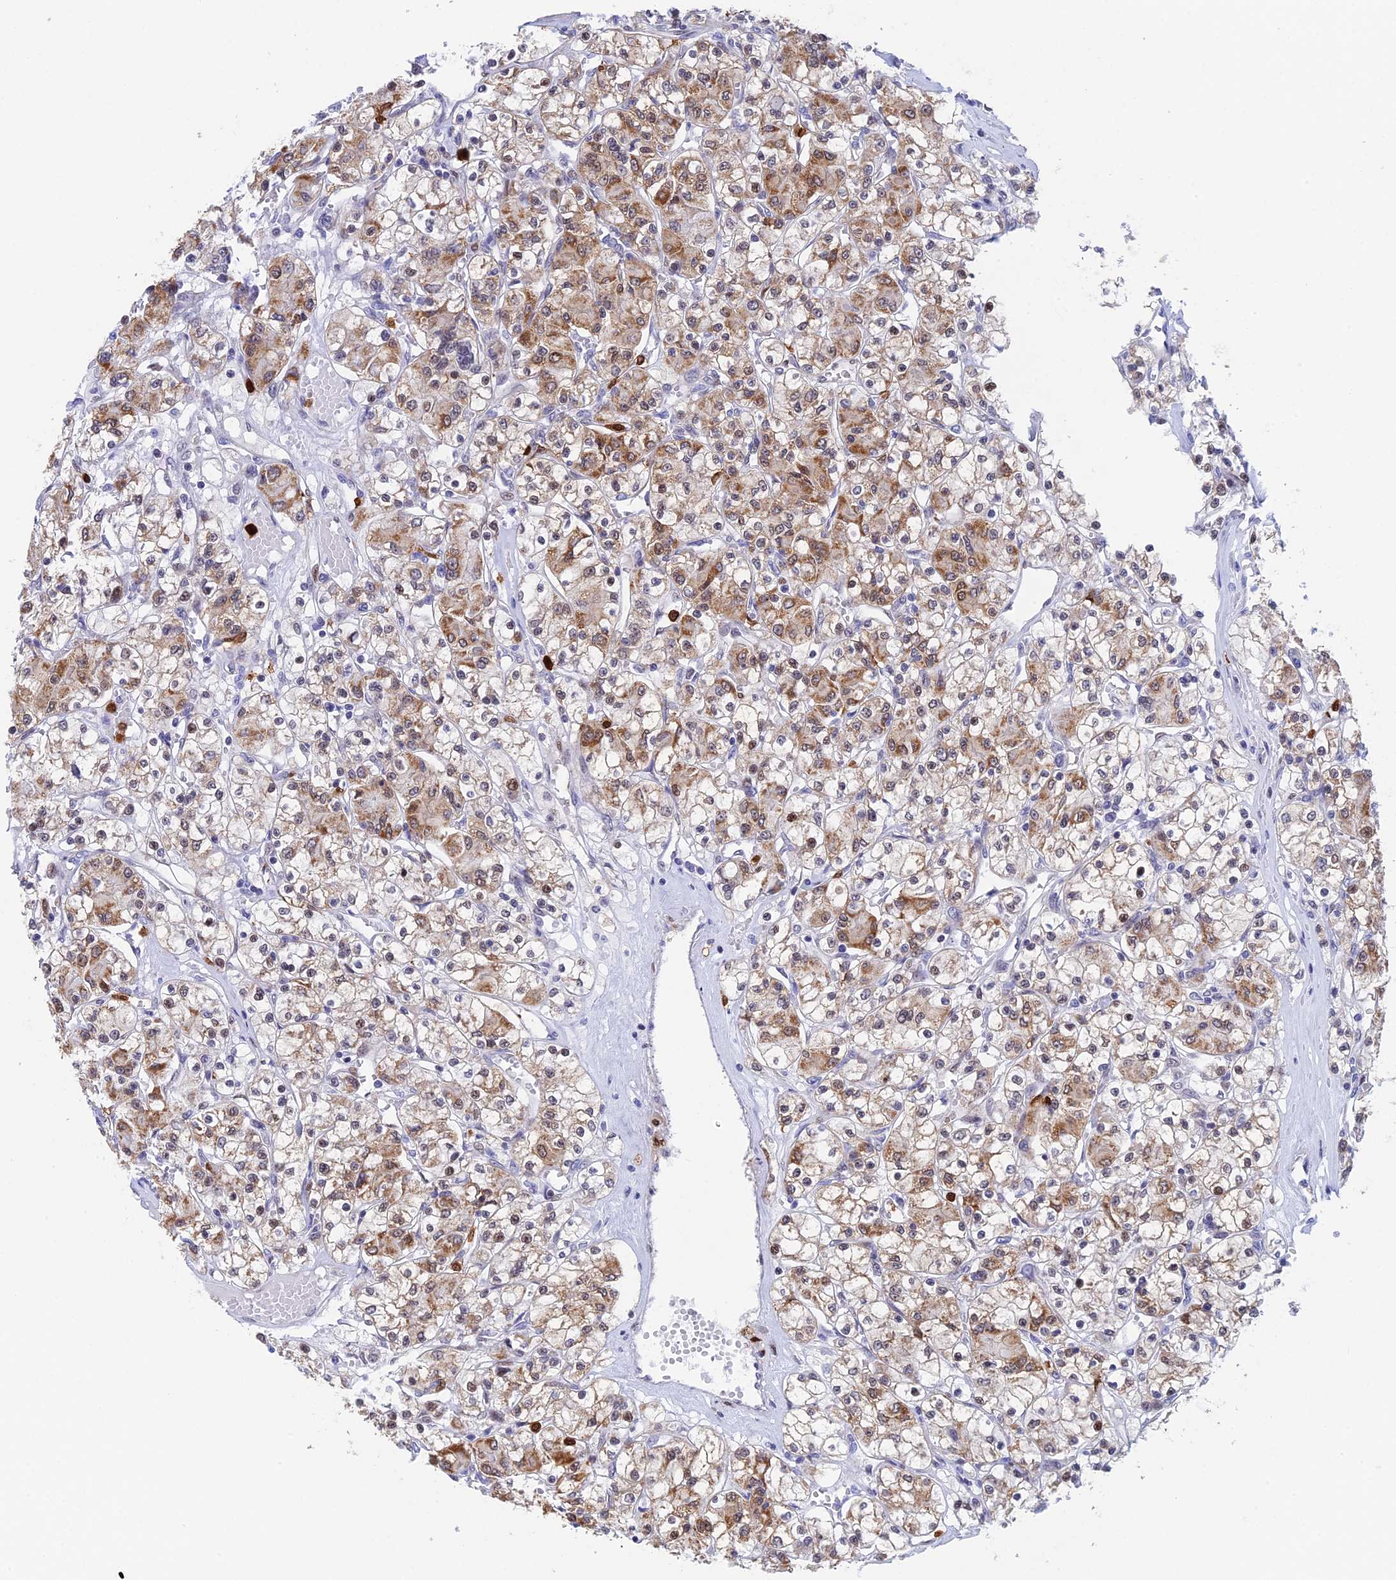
{"staining": {"intensity": "moderate", "quantity": ">75%", "location": "cytoplasmic/membranous"}, "tissue": "renal cancer", "cell_type": "Tumor cells", "image_type": "cancer", "snomed": [{"axis": "morphology", "description": "Adenocarcinoma, NOS"}, {"axis": "topography", "description": "Kidney"}], "caption": "Moderate cytoplasmic/membranous staining is present in about >75% of tumor cells in renal adenocarcinoma. (Stains: DAB (3,3'-diaminobenzidine) in brown, nuclei in blue, Microscopy: brightfield microscopy at high magnification).", "gene": "SLC26A1", "patient": {"sex": "female", "age": 59}}